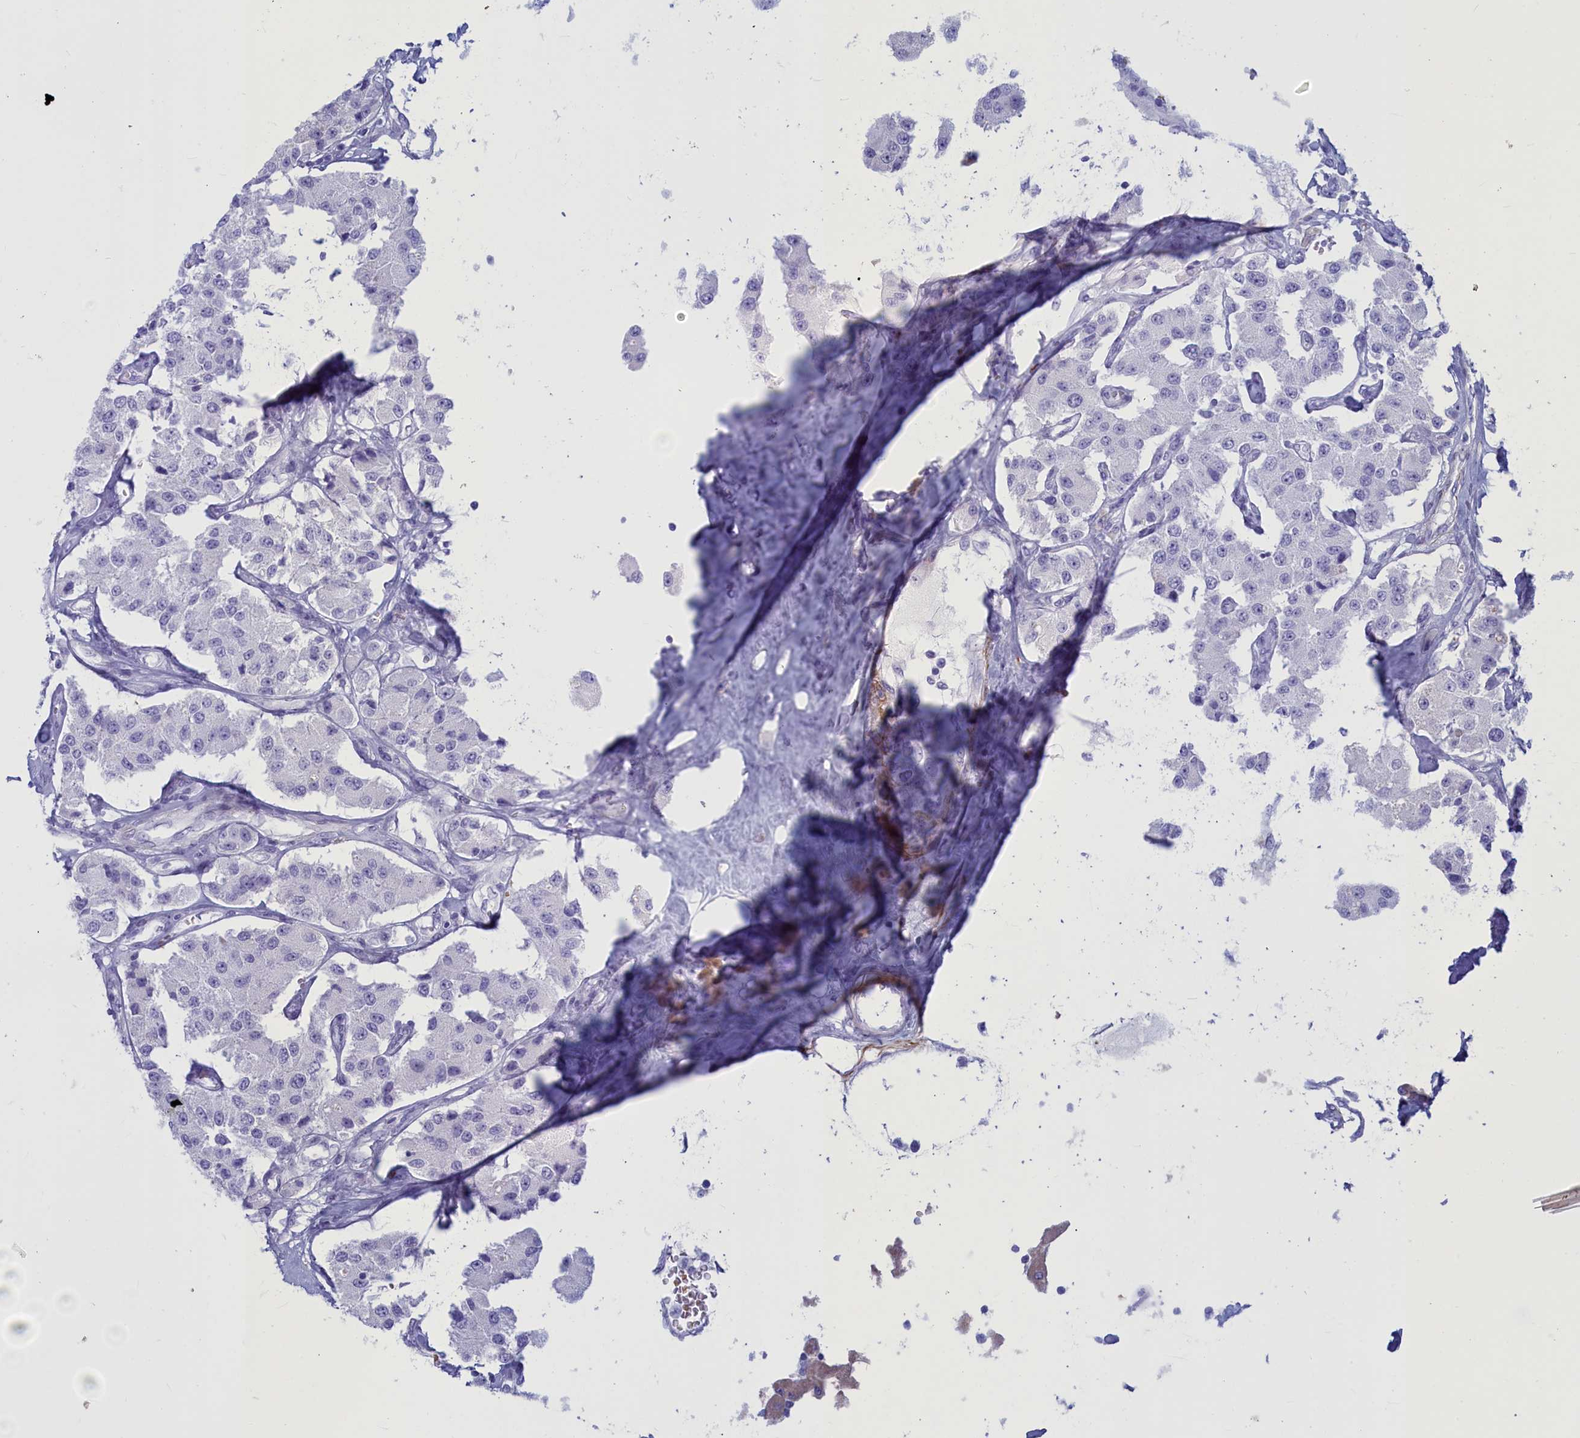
{"staining": {"intensity": "negative", "quantity": "none", "location": "none"}, "tissue": "carcinoid", "cell_type": "Tumor cells", "image_type": "cancer", "snomed": [{"axis": "morphology", "description": "Carcinoid, malignant, NOS"}, {"axis": "topography", "description": "Pancreas"}], "caption": "Tumor cells are negative for protein expression in human carcinoid. (Immunohistochemistry (ihc), brightfield microscopy, high magnification).", "gene": "GAPDHS", "patient": {"sex": "male", "age": 41}}